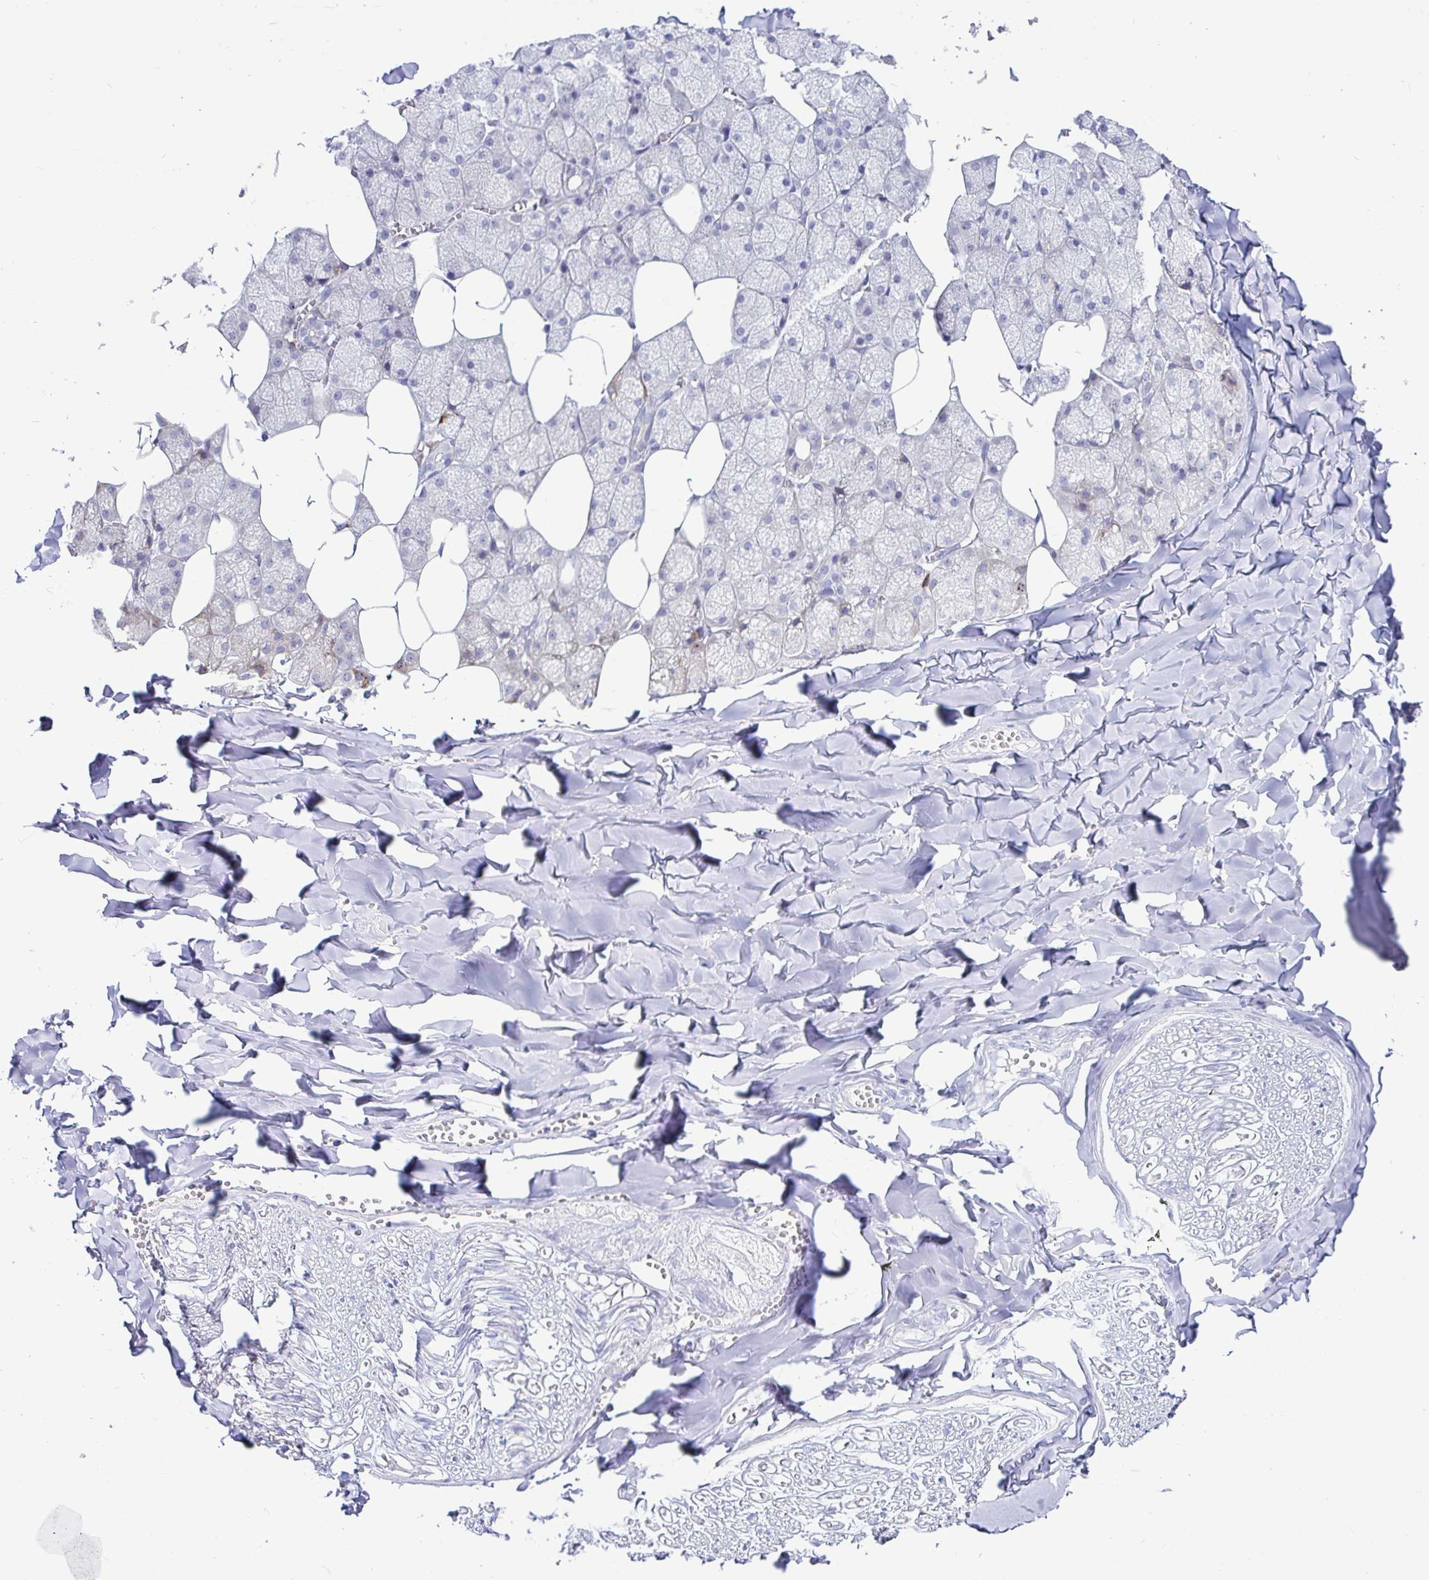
{"staining": {"intensity": "negative", "quantity": "none", "location": "none"}, "tissue": "salivary gland", "cell_type": "Glandular cells", "image_type": "normal", "snomed": [{"axis": "morphology", "description": "Normal tissue, NOS"}, {"axis": "topography", "description": "Salivary gland"}, {"axis": "topography", "description": "Peripheral nerve tissue"}], "caption": "This photomicrograph is of benign salivary gland stained with immunohistochemistry (IHC) to label a protein in brown with the nuclei are counter-stained blue. There is no staining in glandular cells.", "gene": "TFPI2", "patient": {"sex": "male", "age": 38}}